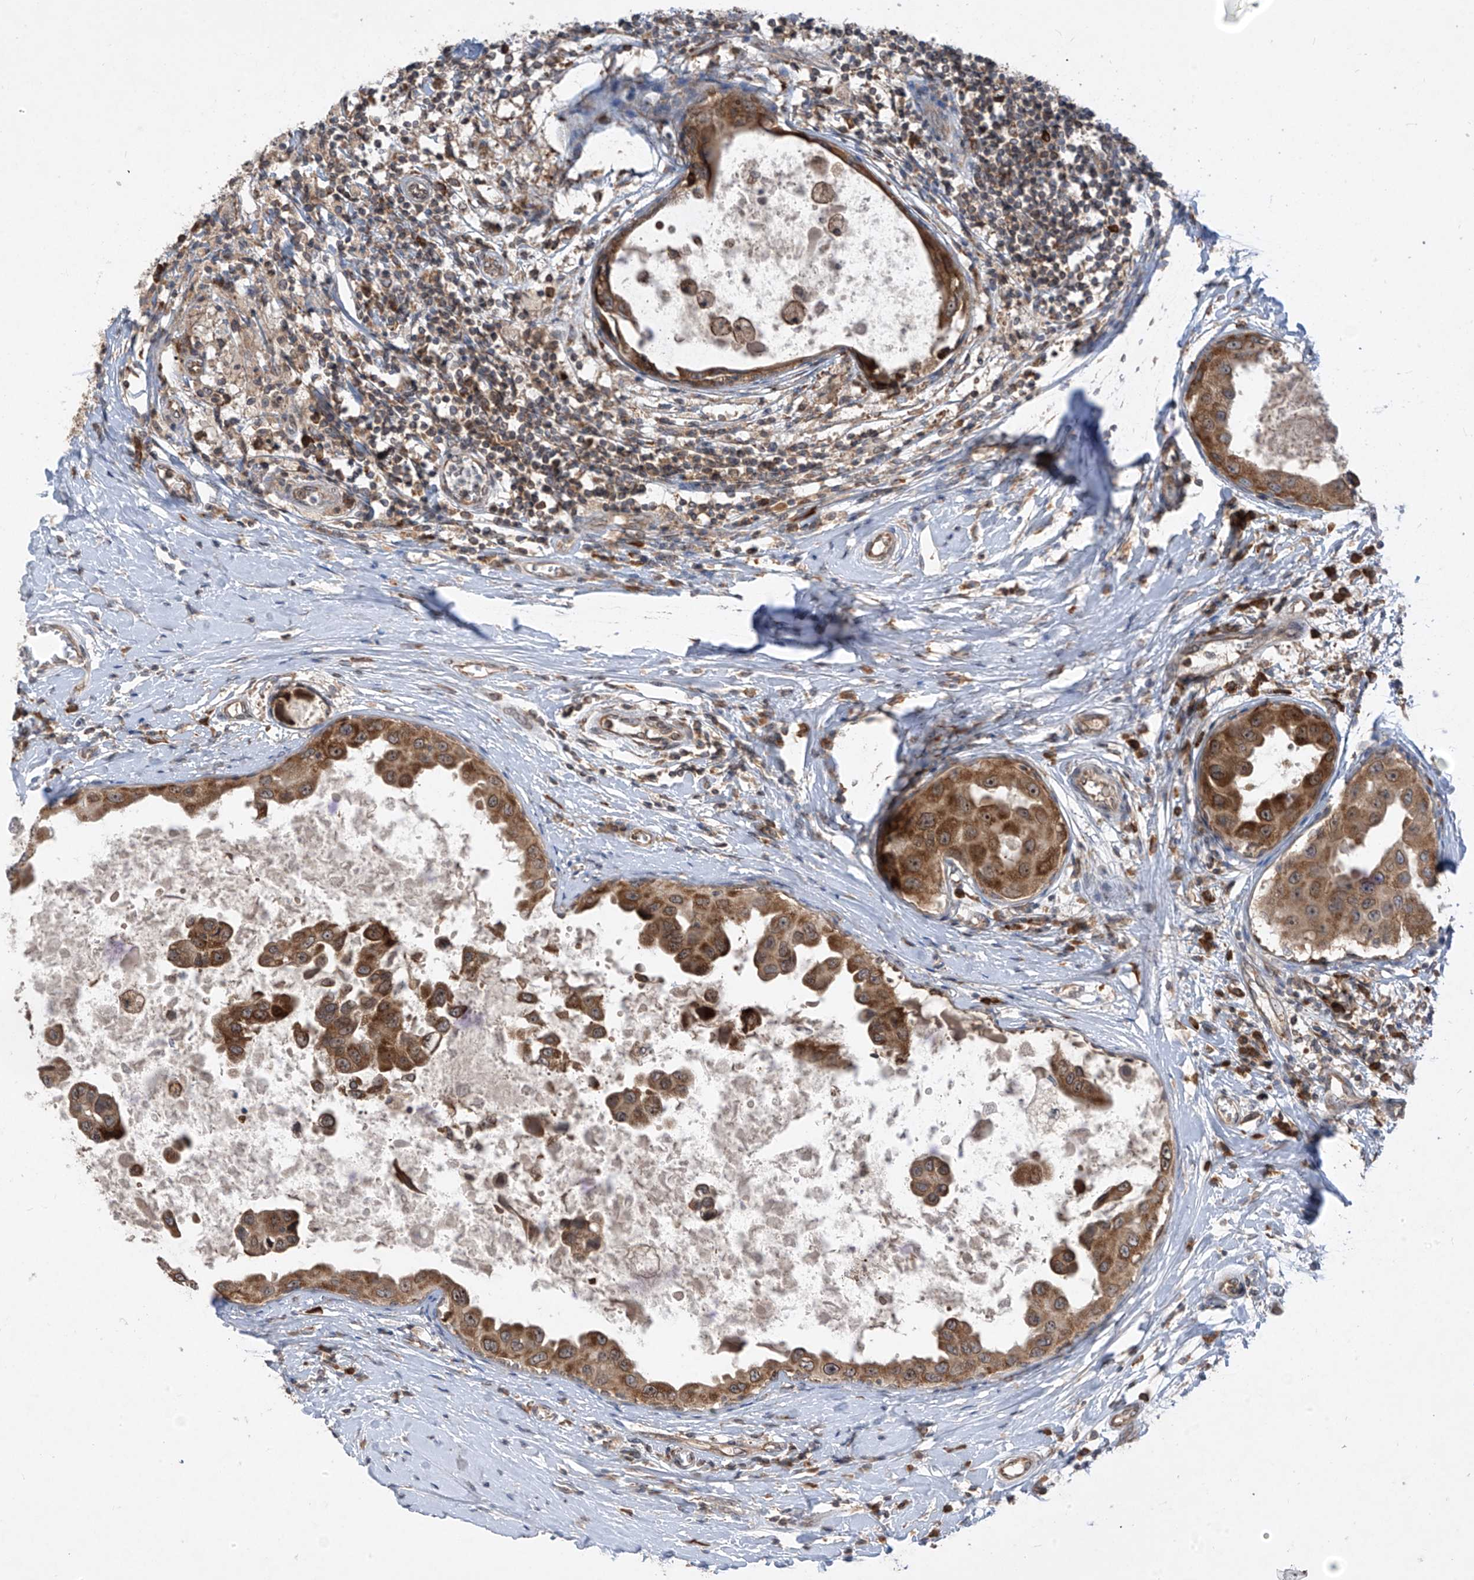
{"staining": {"intensity": "moderate", "quantity": ">75%", "location": "cytoplasmic/membranous"}, "tissue": "breast cancer", "cell_type": "Tumor cells", "image_type": "cancer", "snomed": [{"axis": "morphology", "description": "Duct carcinoma"}, {"axis": "topography", "description": "Breast"}], "caption": "Invasive ductal carcinoma (breast) stained for a protein displays moderate cytoplasmic/membranous positivity in tumor cells.", "gene": "RPL34", "patient": {"sex": "female", "age": 27}}